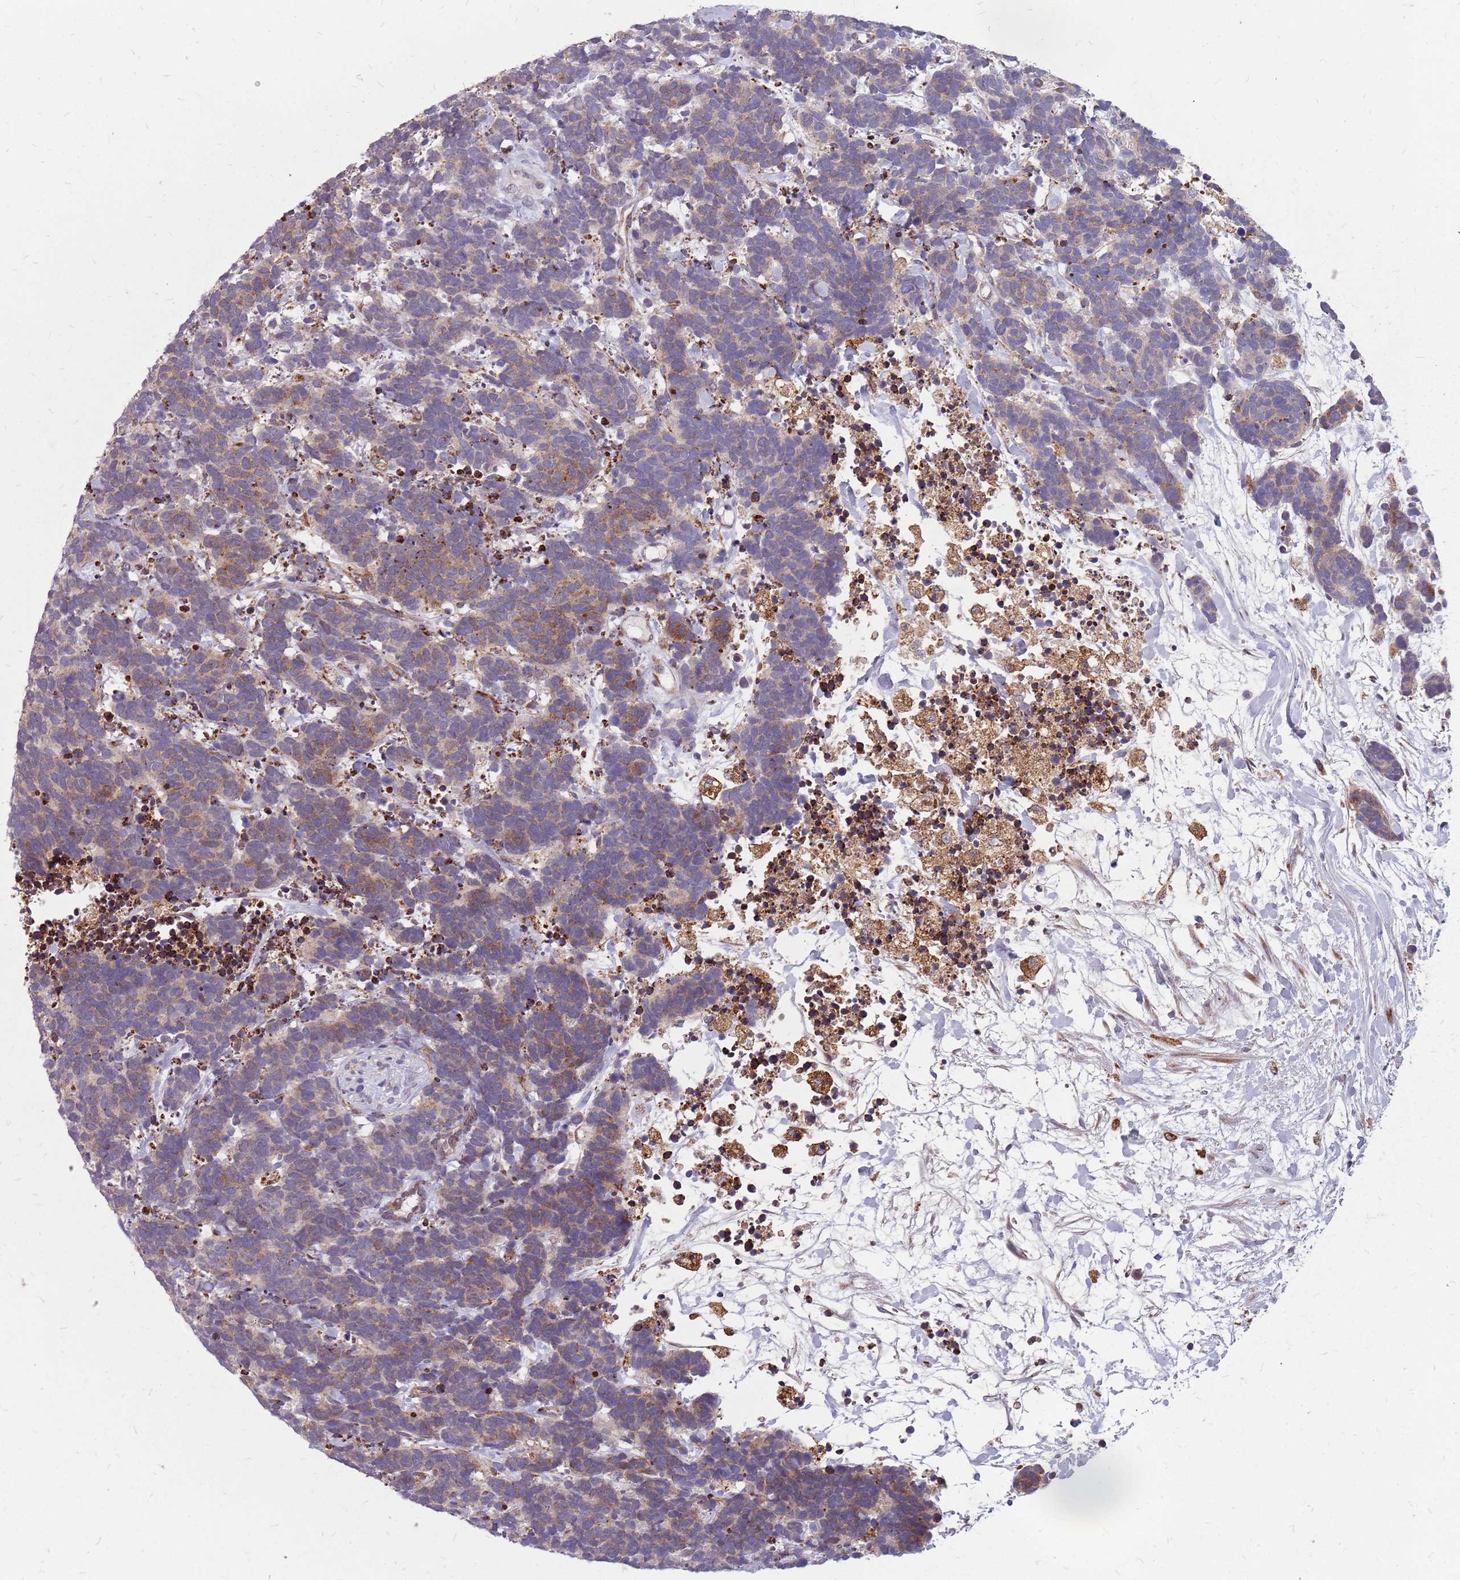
{"staining": {"intensity": "moderate", "quantity": "25%-75%", "location": "cytoplasmic/membranous"}, "tissue": "carcinoid", "cell_type": "Tumor cells", "image_type": "cancer", "snomed": [{"axis": "morphology", "description": "Carcinoma, NOS"}, {"axis": "morphology", "description": "Carcinoid, malignant, NOS"}, {"axis": "topography", "description": "Prostate"}], "caption": "Protein staining of carcinoid tissue displays moderate cytoplasmic/membranous positivity in about 25%-75% of tumor cells.", "gene": "NME4", "patient": {"sex": "male", "age": 57}}